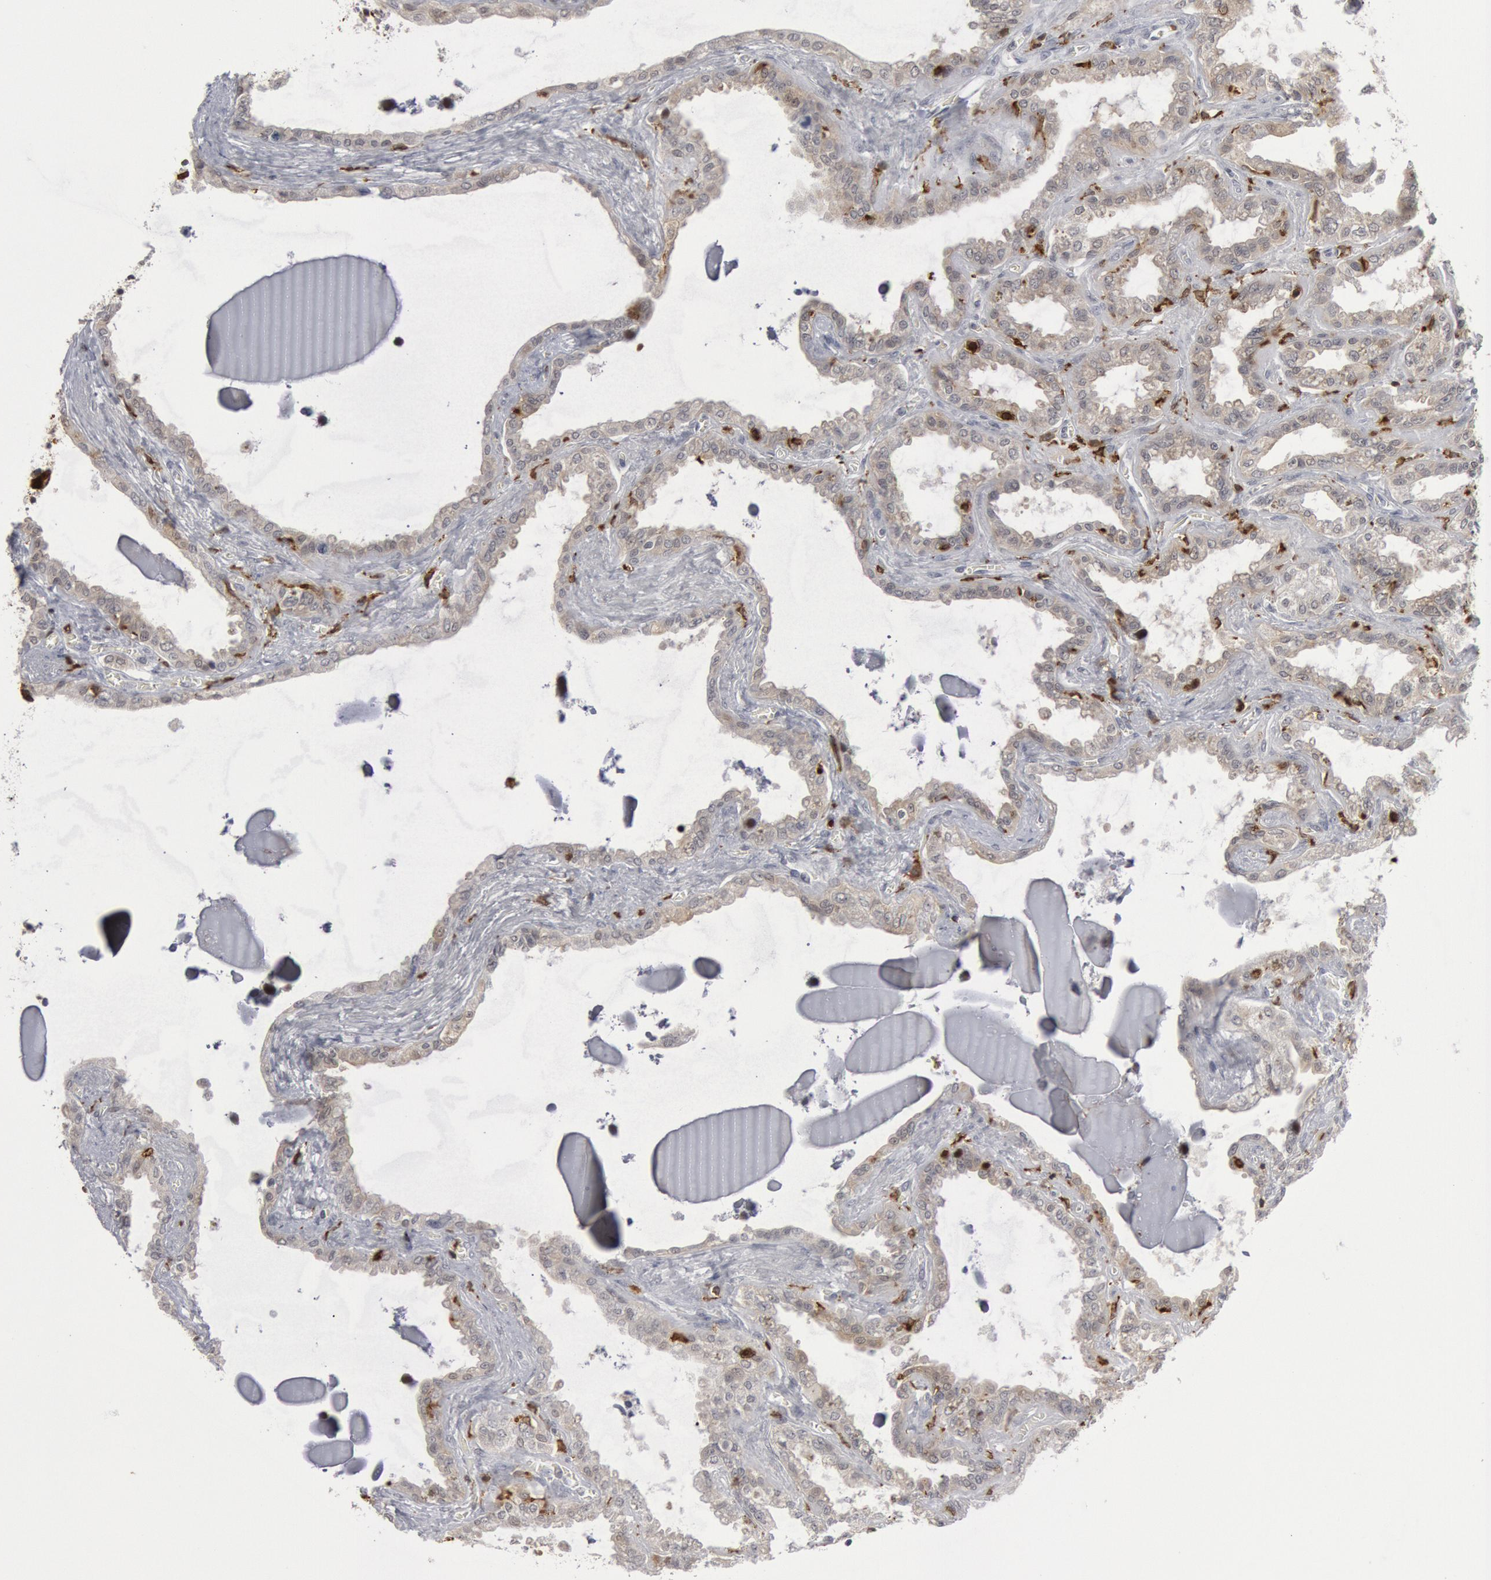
{"staining": {"intensity": "moderate", "quantity": ">75%", "location": "cytoplasmic/membranous"}, "tissue": "seminal vesicle", "cell_type": "Glandular cells", "image_type": "normal", "snomed": [{"axis": "morphology", "description": "Normal tissue, NOS"}, {"axis": "morphology", "description": "Inflammation, NOS"}, {"axis": "topography", "description": "Urinary bladder"}, {"axis": "topography", "description": "Prostate"}, {"axis": "topography", "description": "Seminal veicle"}], "caption": "Immunohistochemical staining of normal seminal vesicle exhibits >75% levels of moderate cytoplasmic/membranous protein expression in approximately >75% of glandular cells.", "gene": "PTPN6", "patient": {"sex": "male", "age": 82}}